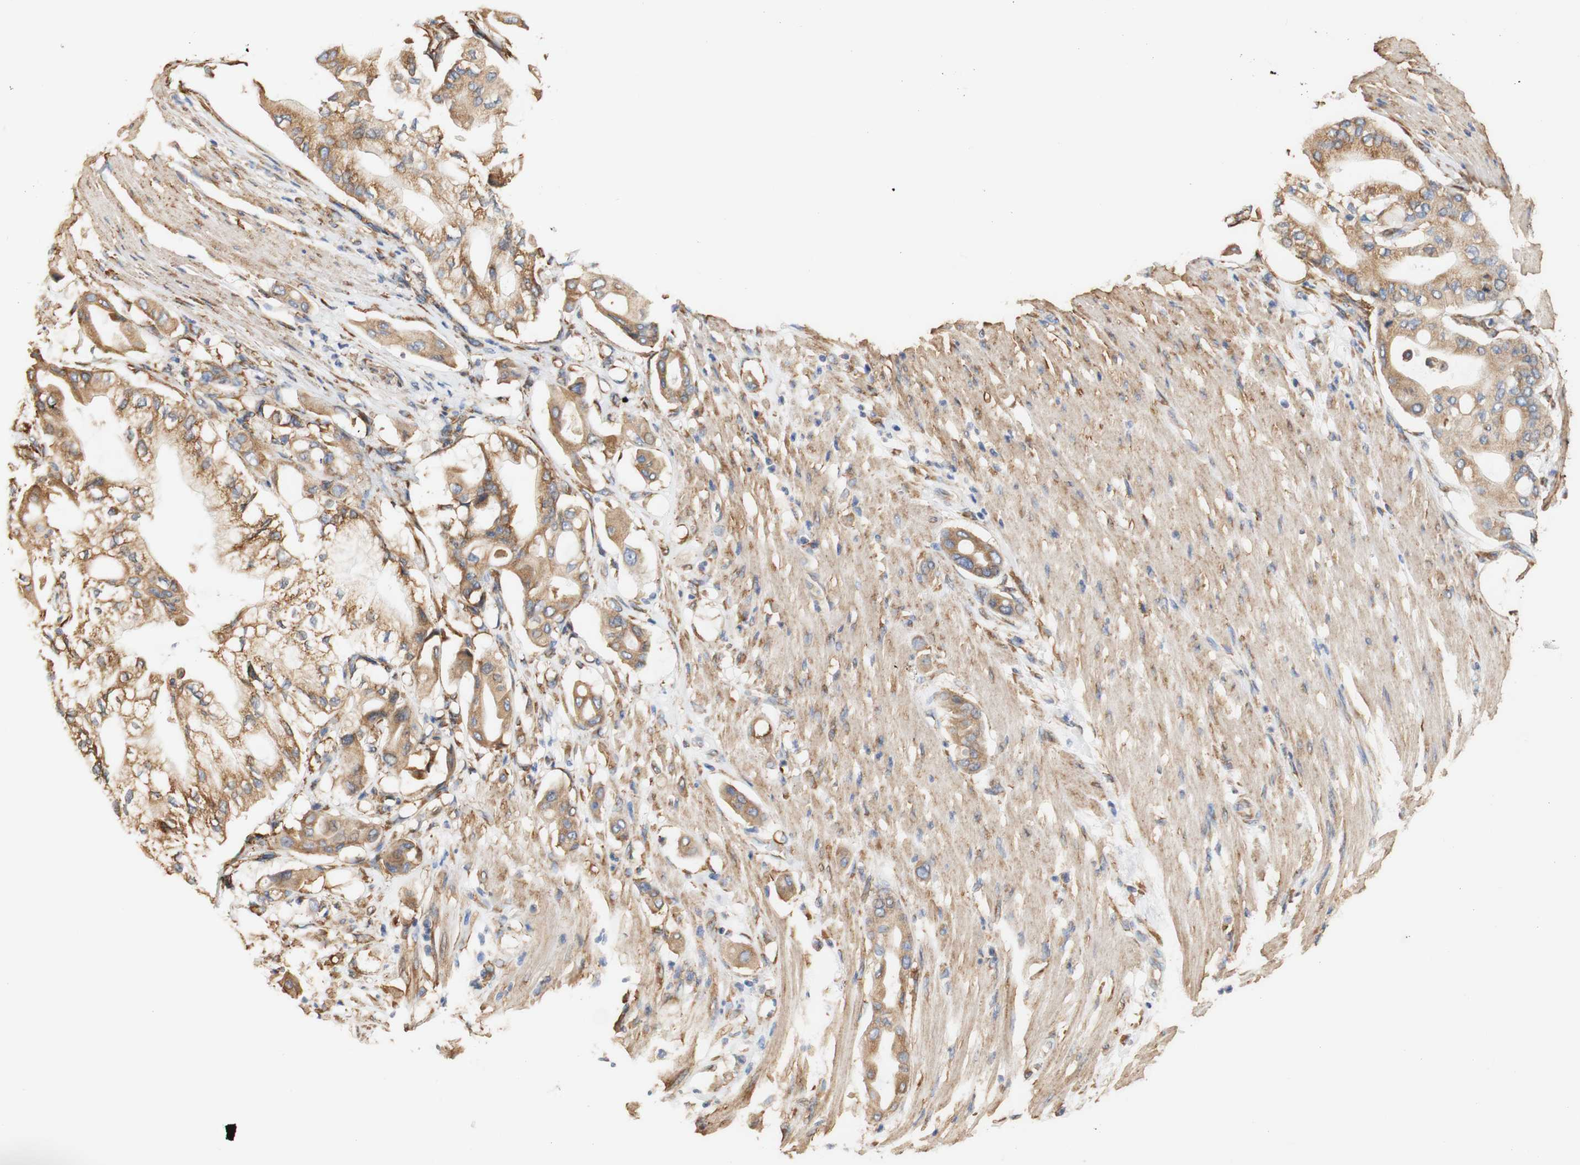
{"staining": {"intensity": "moderate", "quantity": ">75%", "location": "cytoplasmic/membranous"}, "tissue": "pancreatic cancer", "cell_type": "Tumor cells", "image_type": "cancer", "snomed": [{"axis": "morphology", "description": "Adenocarcinoma, NOS"}, {"axis": "morphology", "description": "Adenocarcinoma, metastatic, NOS"}, {"axis": "topography", "description": "Lymph node"}, {"axis": "topography", "description": "Pancreas"}, {"axis": "topography", "description": "Duodenum"}], "caption": "A photomicrograph of pancreatic cancer (adenocarcinoma) stained for a protein demonstrates moderate cytoplasmic/membranous brown staining in tumor cells.", "gene": "EIF2AK4", "patient": {"sex": "female", "age": 64}}